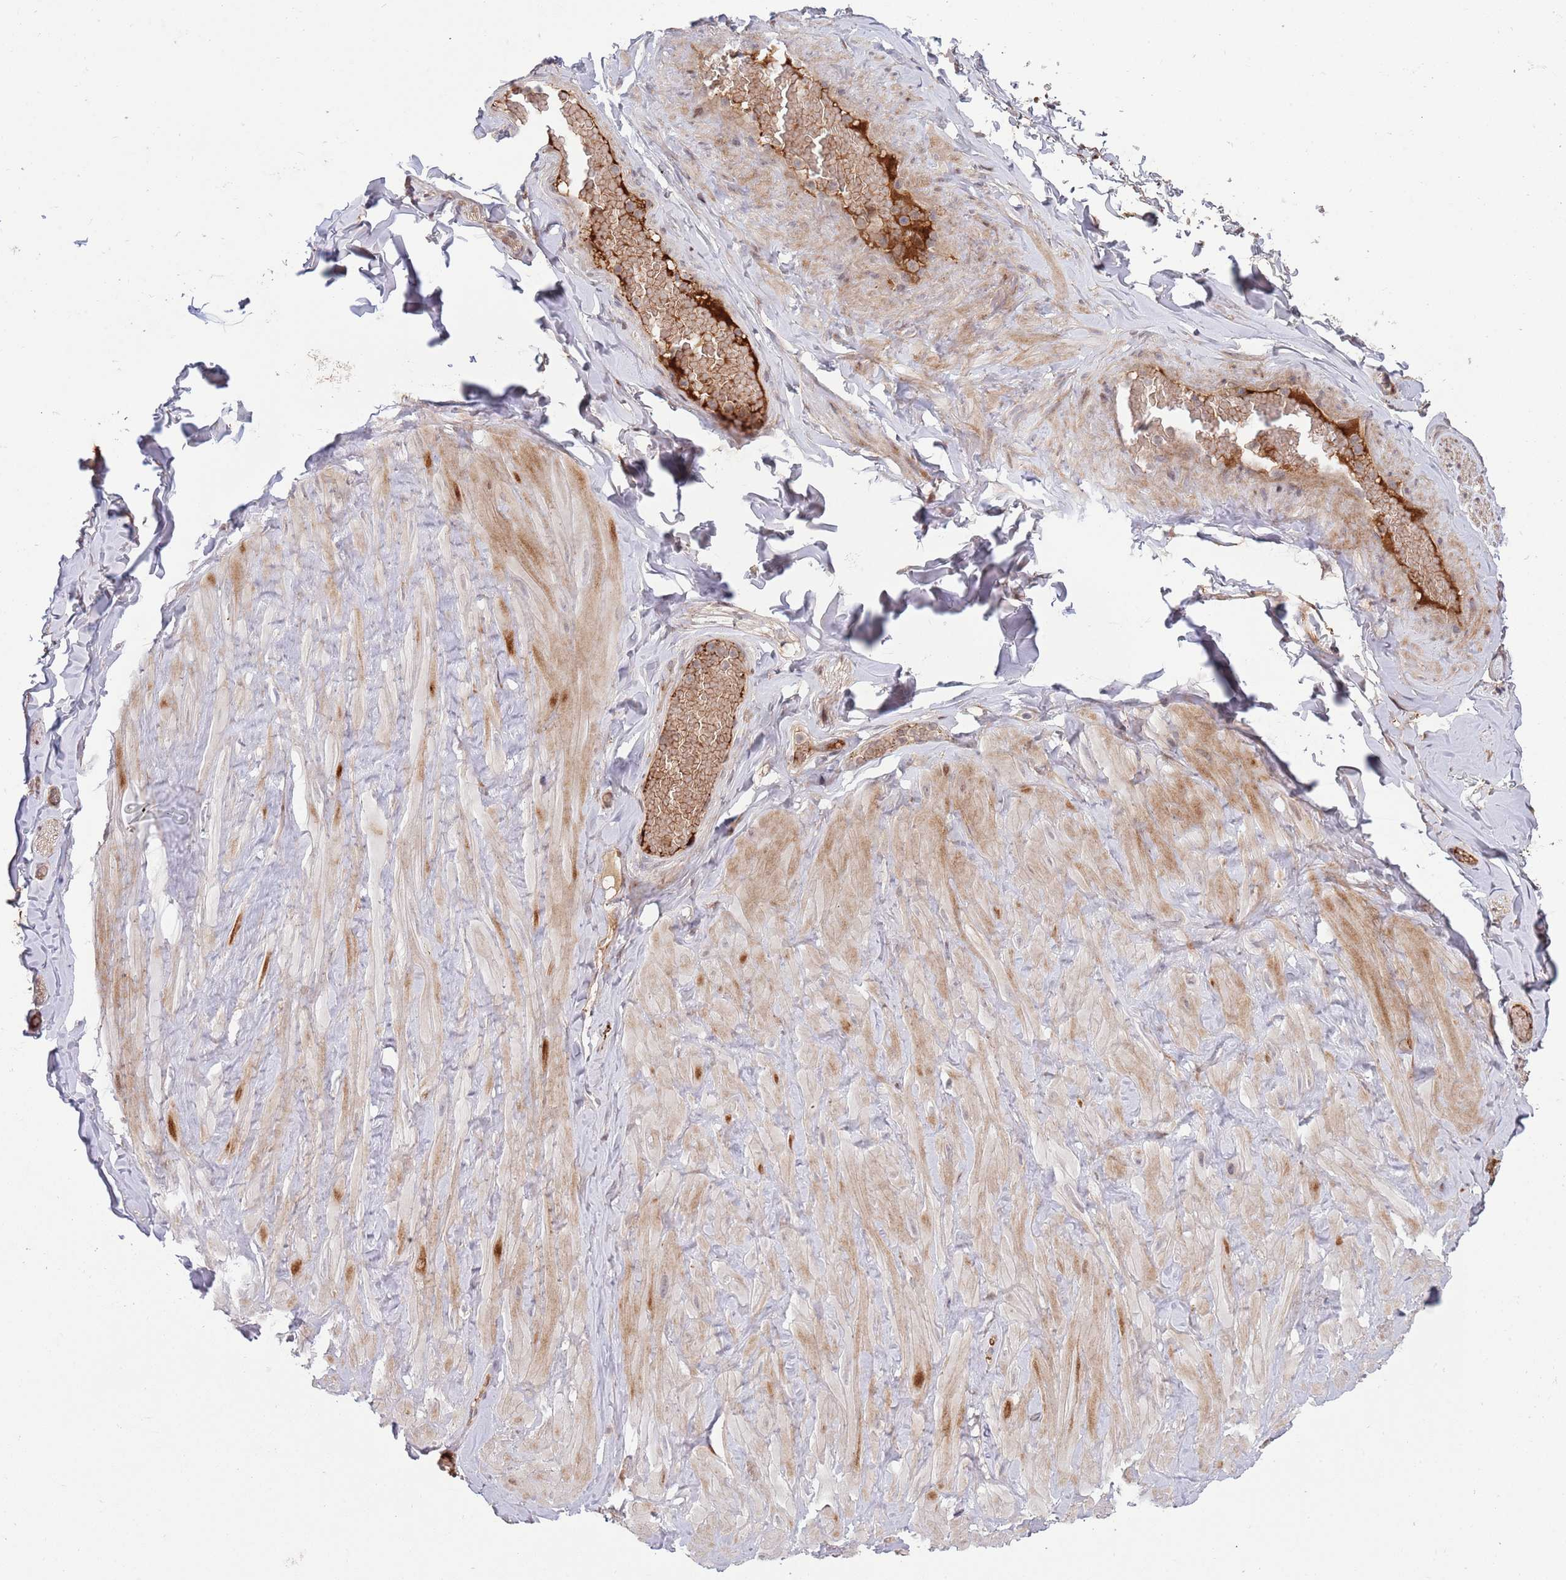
{"staining": {"intensity": "moderate", "quantity": ">75%", "location": "cytoplasmic/membranous,nuclear"}, "tissue": "soft tissue", "cell_type": "Chondrocytes", "image_type": "normal", "snomed": [{"axis": "morphology", "description": "Normal tissue, NOS"}, {"axis": "topography", "description": "Soft tissue"}, {"axis": "topography", "description": "Vascular tissue"}], "caption": "About >75% of chondrocytes in benign soft tissue display moderate cytoplasmic/membranous,nuclear protein positivity as visualized by brown immunohistochemical staining.", "gene": "NT5DC4", "patient": {"sex": "male", "age": 41}}